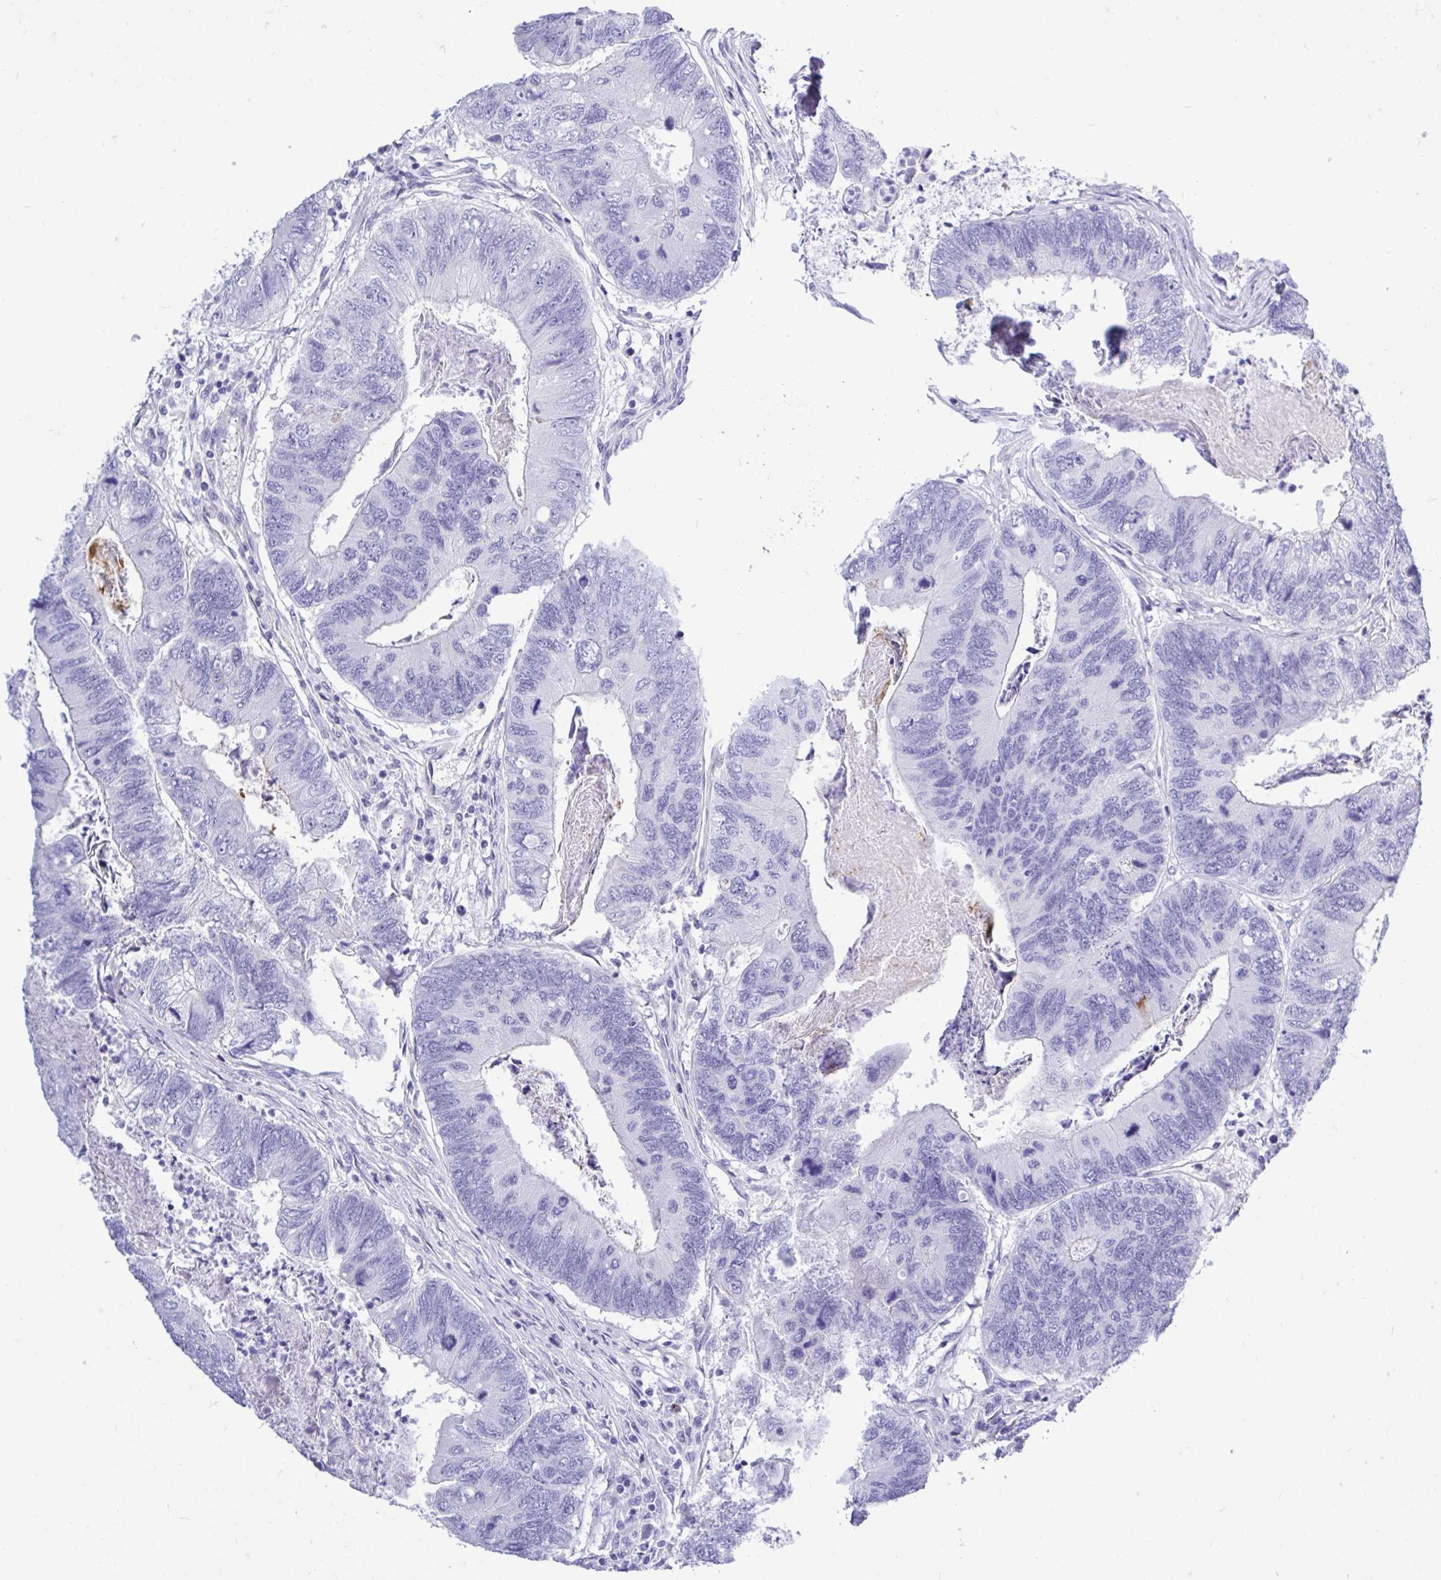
{"staining": {"intensity": "negative", "quantity": "none", "location": "none"}, "tissue": "colorectal cancer", "cell_type": "Tumor cells", "image_type": "cancer", "snomed": [{"axis": "morphology", "description": "Adenocarcinoma, NOS"}, {"axis": "topography", "description": "Colon"}], "caption": "An immunohistochemistry (IHC) photomicrograph of adenocarcinoma (colorectal) is shown. There is no staining in tumor cells of adenocarcinoma (colorectal). (DAB (3,3'-diaminobenzidine) immunohistochemistry (IHC) with hematoxylin counter stain).", "gene": "ABCG2", "patient": {"sex": "female", "age": 67}}